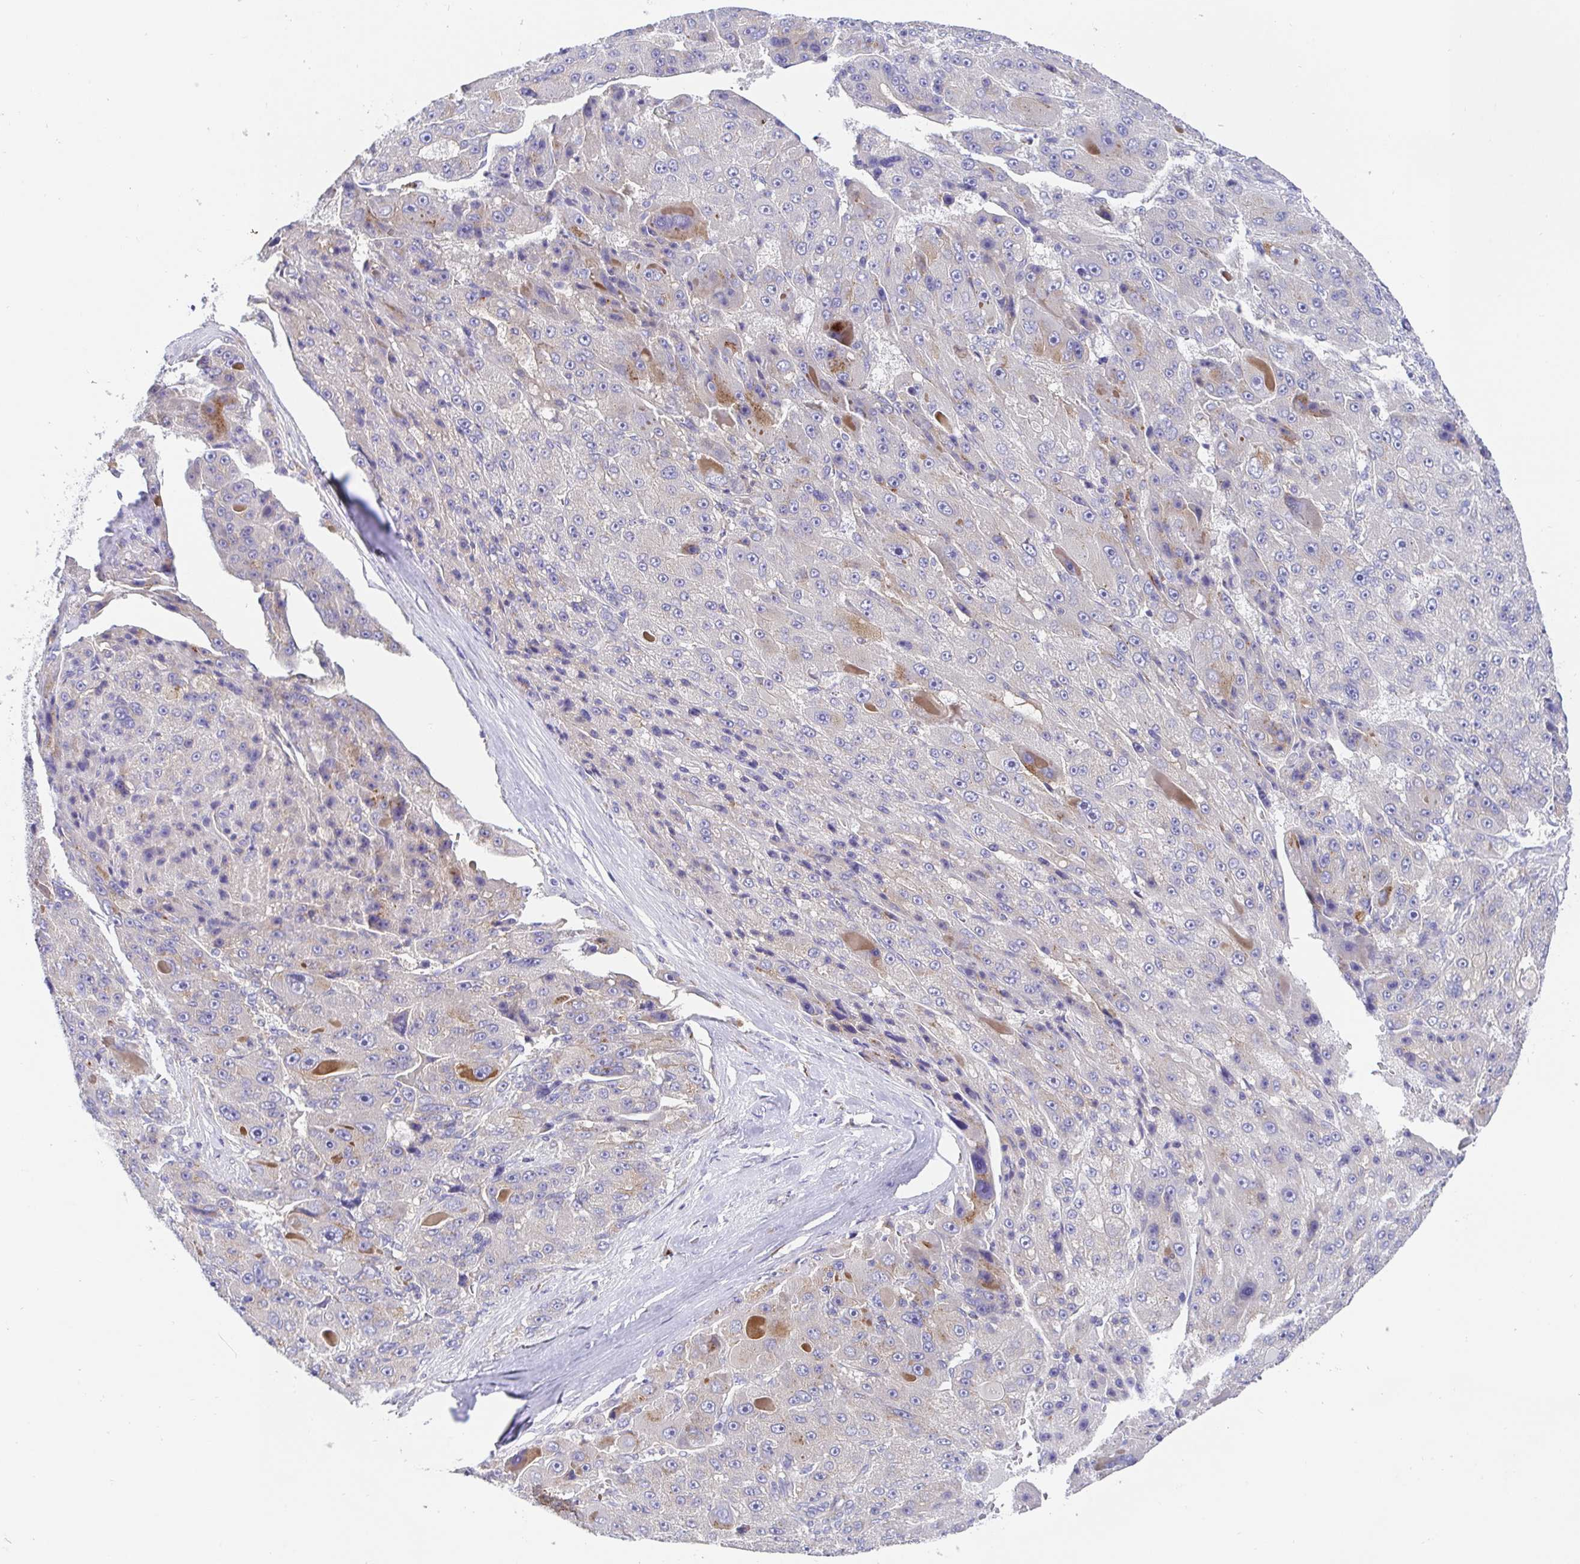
{"staining": {"intensity": "negative", "quantity": "none", "location": "none"}, "tissue": "liver cancer", "cell_type": "Tumor cells", "image_type": "cancer", "snomed": [{"axis": "morphology", "description": "Carcinoma, Hepatocellular, NOS"}, {"axis": "topography", "description": "Liver"}], "caption": "DAB immunohistochemical staining of human hepatocellular carcinoma (liver) exhibits no significant staining in tumor cells. (Immunohistochemistry, brightfield microscopy, high magnification).", "gene": "GOLGA1", "patient": {"sex": "male", "age": 76}}